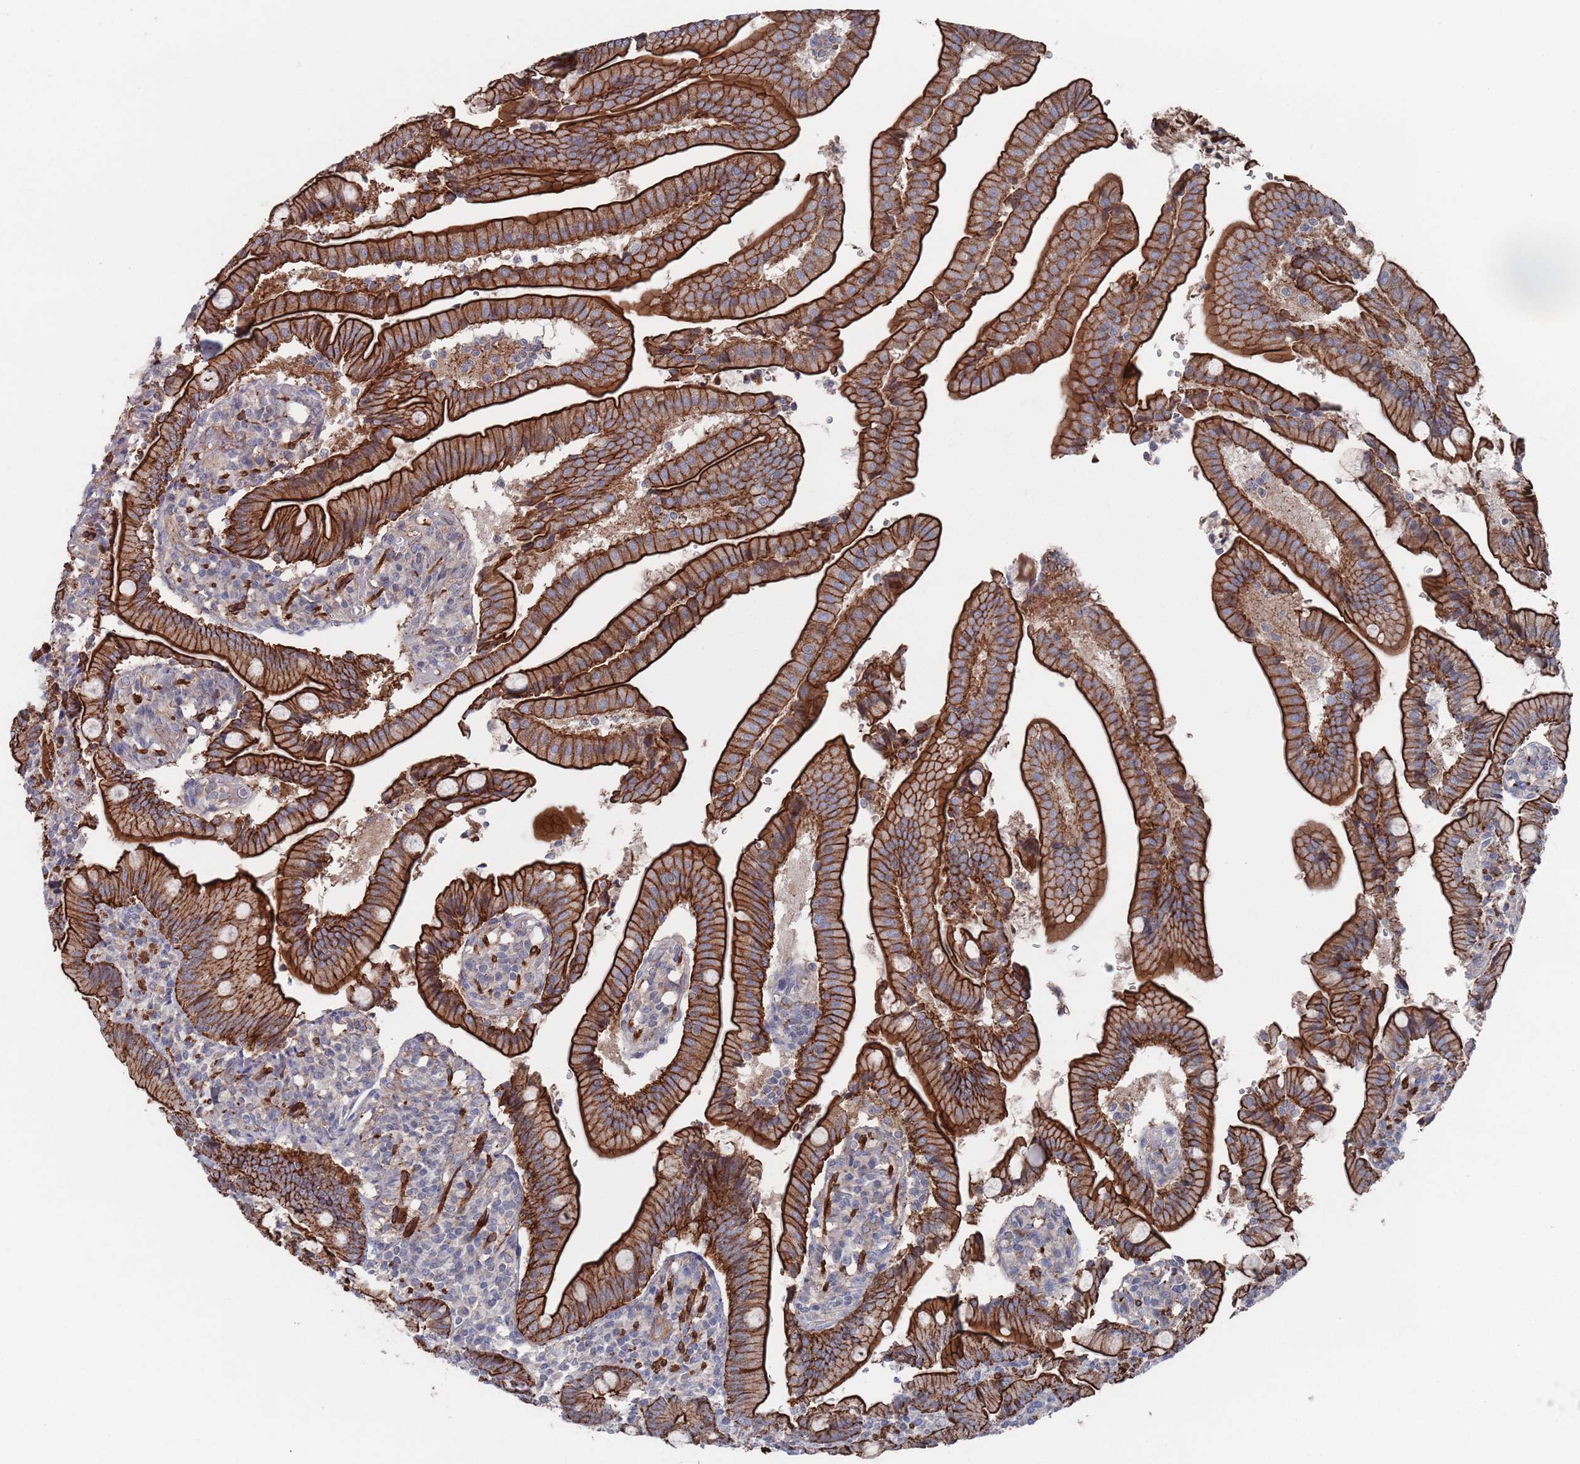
{"staining": {"intensity": "strong", "quantity": ">75%", "location": "cytoplasmic/membranous"}, "tissue": "duodenum", "cell_type": "Glandular cells", "image_type": "normal", "snomed": [{"axis": "morphology", "description": "Normal tissue, NOS"}, {"axis": "topography", "description": "Duodenum"}], "caption": "The photomicrograph reveals a brown stain indicating the presence of a protein in the cytoplasmic/membranous of glandular cells in duodenum.", "gene": "PLEKHA4", "patient": {"sex": "female", "age": 67}}